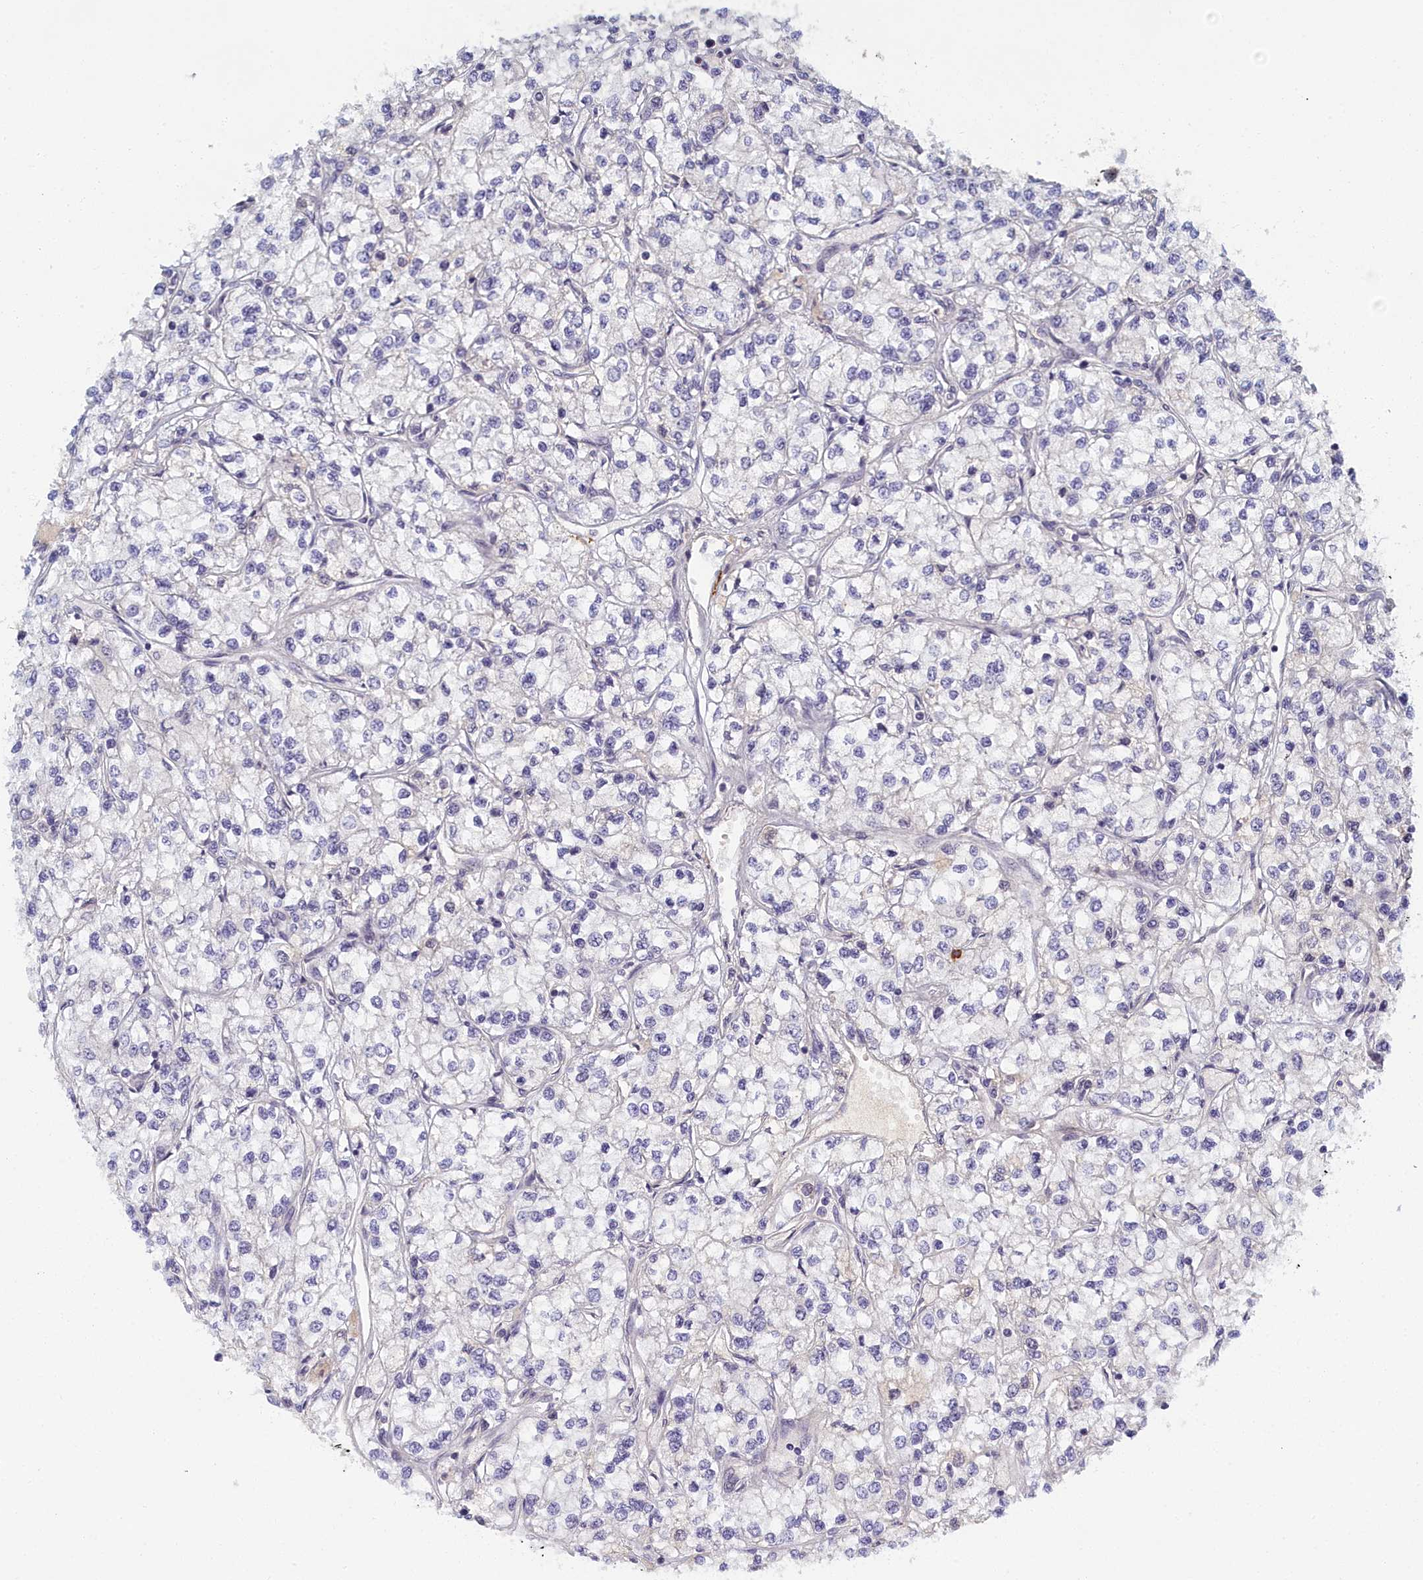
{"staining": {"intensity": "negative", "quantity": "none", "location": "none"}, "tissue": "renal cancer", "cell_type": "Tumor cells", "image_type": "cancer", "snomed": [{"axis": "morphology", "description": "Adenocarcinoma, NOS"}, {"axis": "topography", "description": "Kidney"}], "caption": "High power microscopy histopathology image of an immunohistochemistry (IHC) image of renal cancer, revealing no significant staining in tumor cells.", "gene": "DNAJC17", "patient": {"sex": "male", "age": 80}}